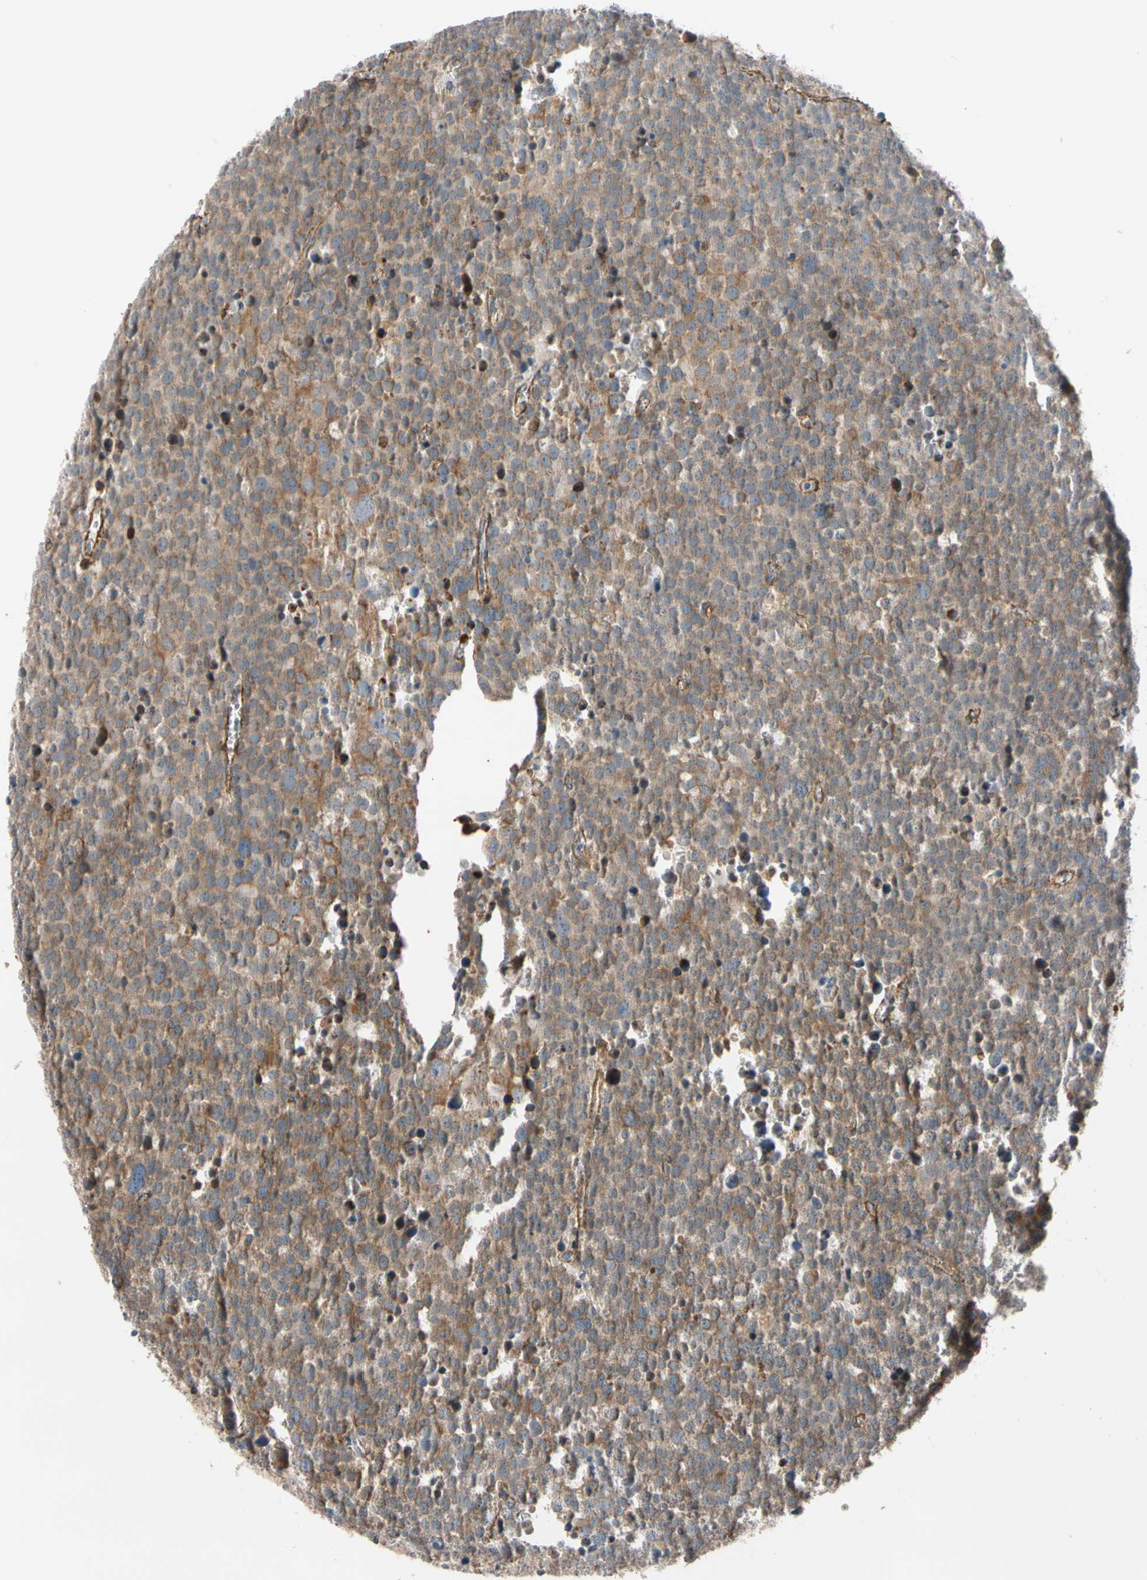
{"staining": {"intensity": "moderate", "quantity": ">75%", "location": "cytoplasmic/membranous"}, "tissue": "testis cancer", "cell_type": "Tumor cells", "image_type": "cancer", "snomed": [{"axis": "morphology", "description": "Seminoma, NOS"}, {"axis": "topography", "description": "Testis"}], "caption": "Immunohistochemical staining of human testis cancer displays medium levels of moderate cytoplasmic/membranous positivity in approximately >75% of tumor cells. (brown staining indicates protein expression, while blue staining denotes nuclei).", "gene": "LIMK2", "patient": {"sex": "male", "age": 71}}